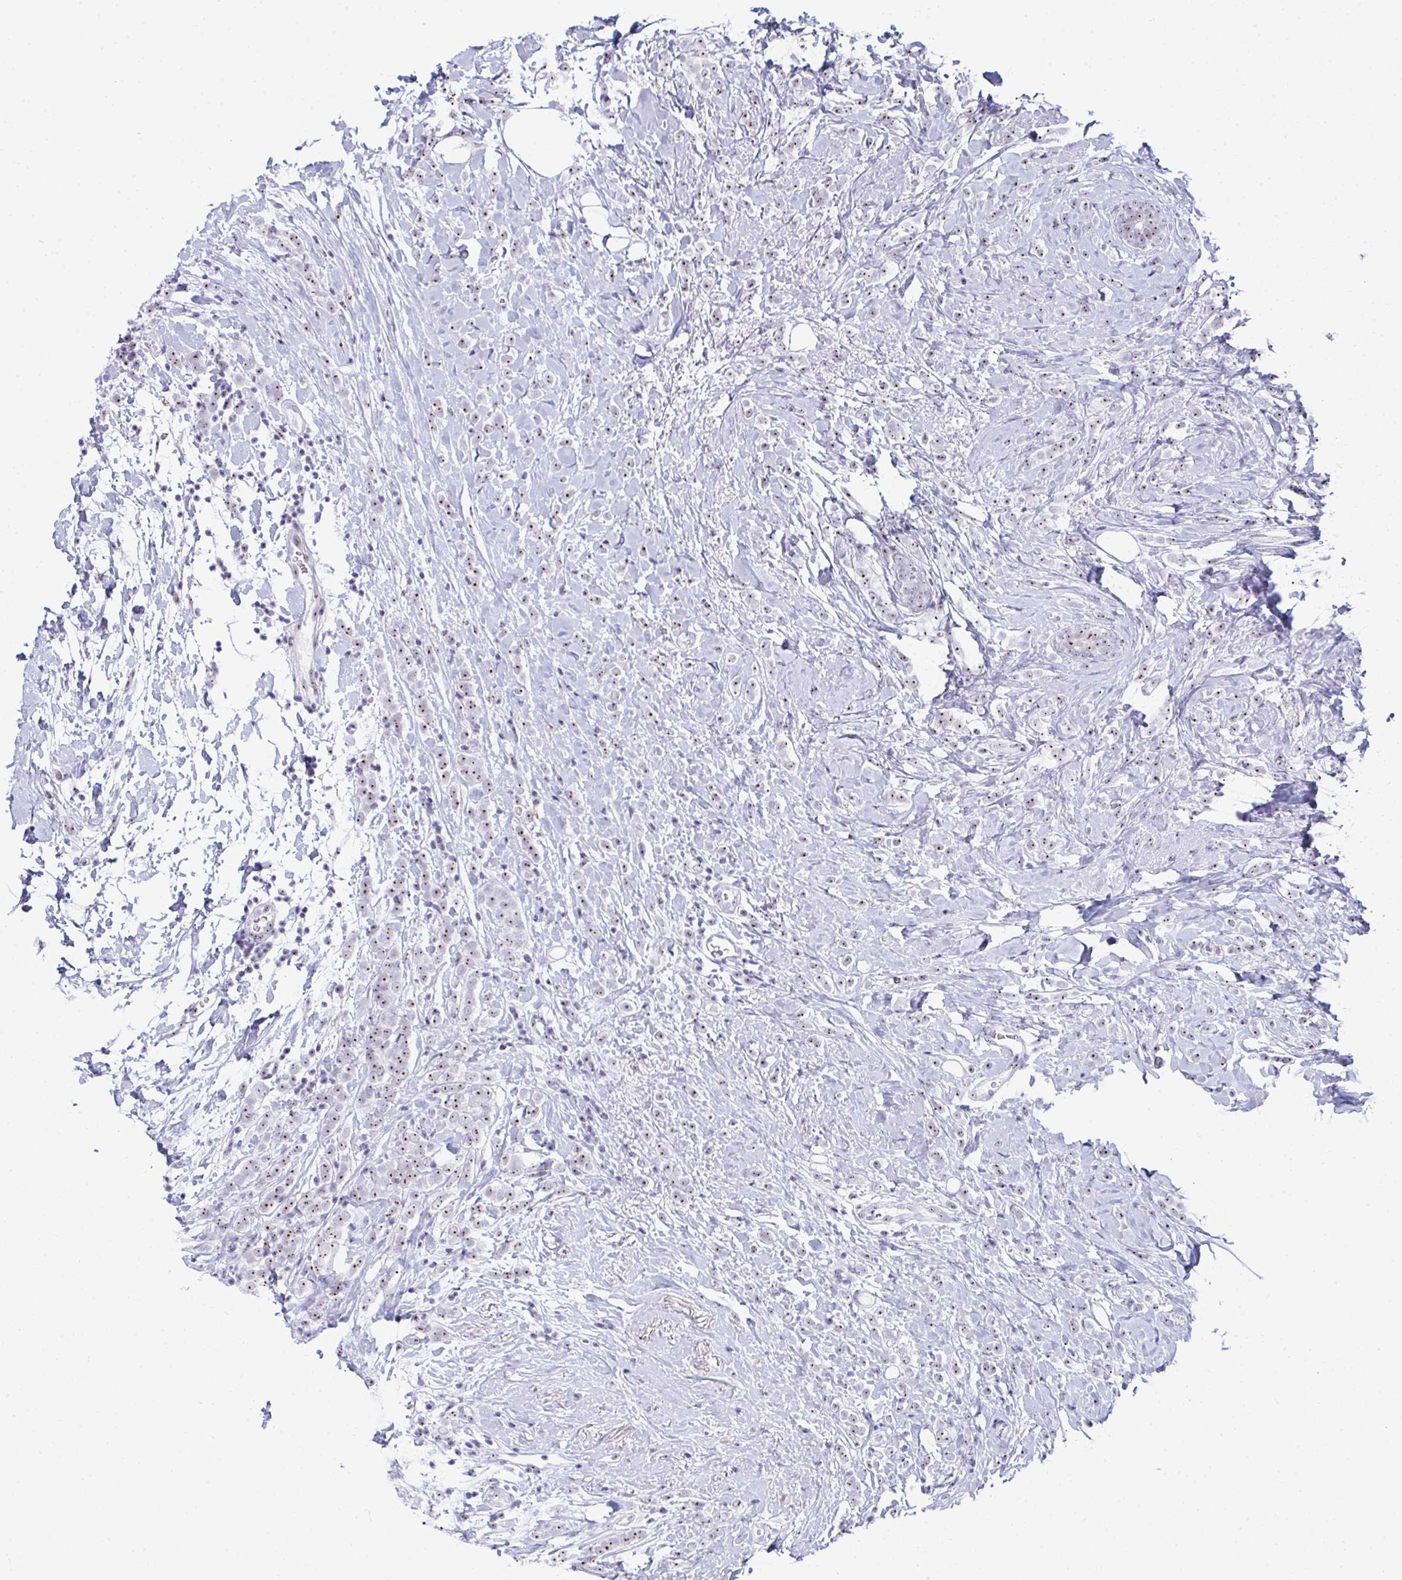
{"staining": {"intensity": "moderate", "quantity": ">75%", "location": "nuclear"}, "tissue": "breast cancer", "cell_type": "Tumor cells", "image_type": "cancer", "snomed": [{"axis": "morphology", "description": "Lobular carcinoma"}, {"axis": "topography", "description": "Breast"}], "caption": "Immunohistochemistry photomicrograph of breast cancer stained for a protein (brown), which shows medium levels of moderate nuclear expression in approximately >75% of tumor cells.", "gene": "NOP10", "patient": {"sex": "female", "age": 49}}